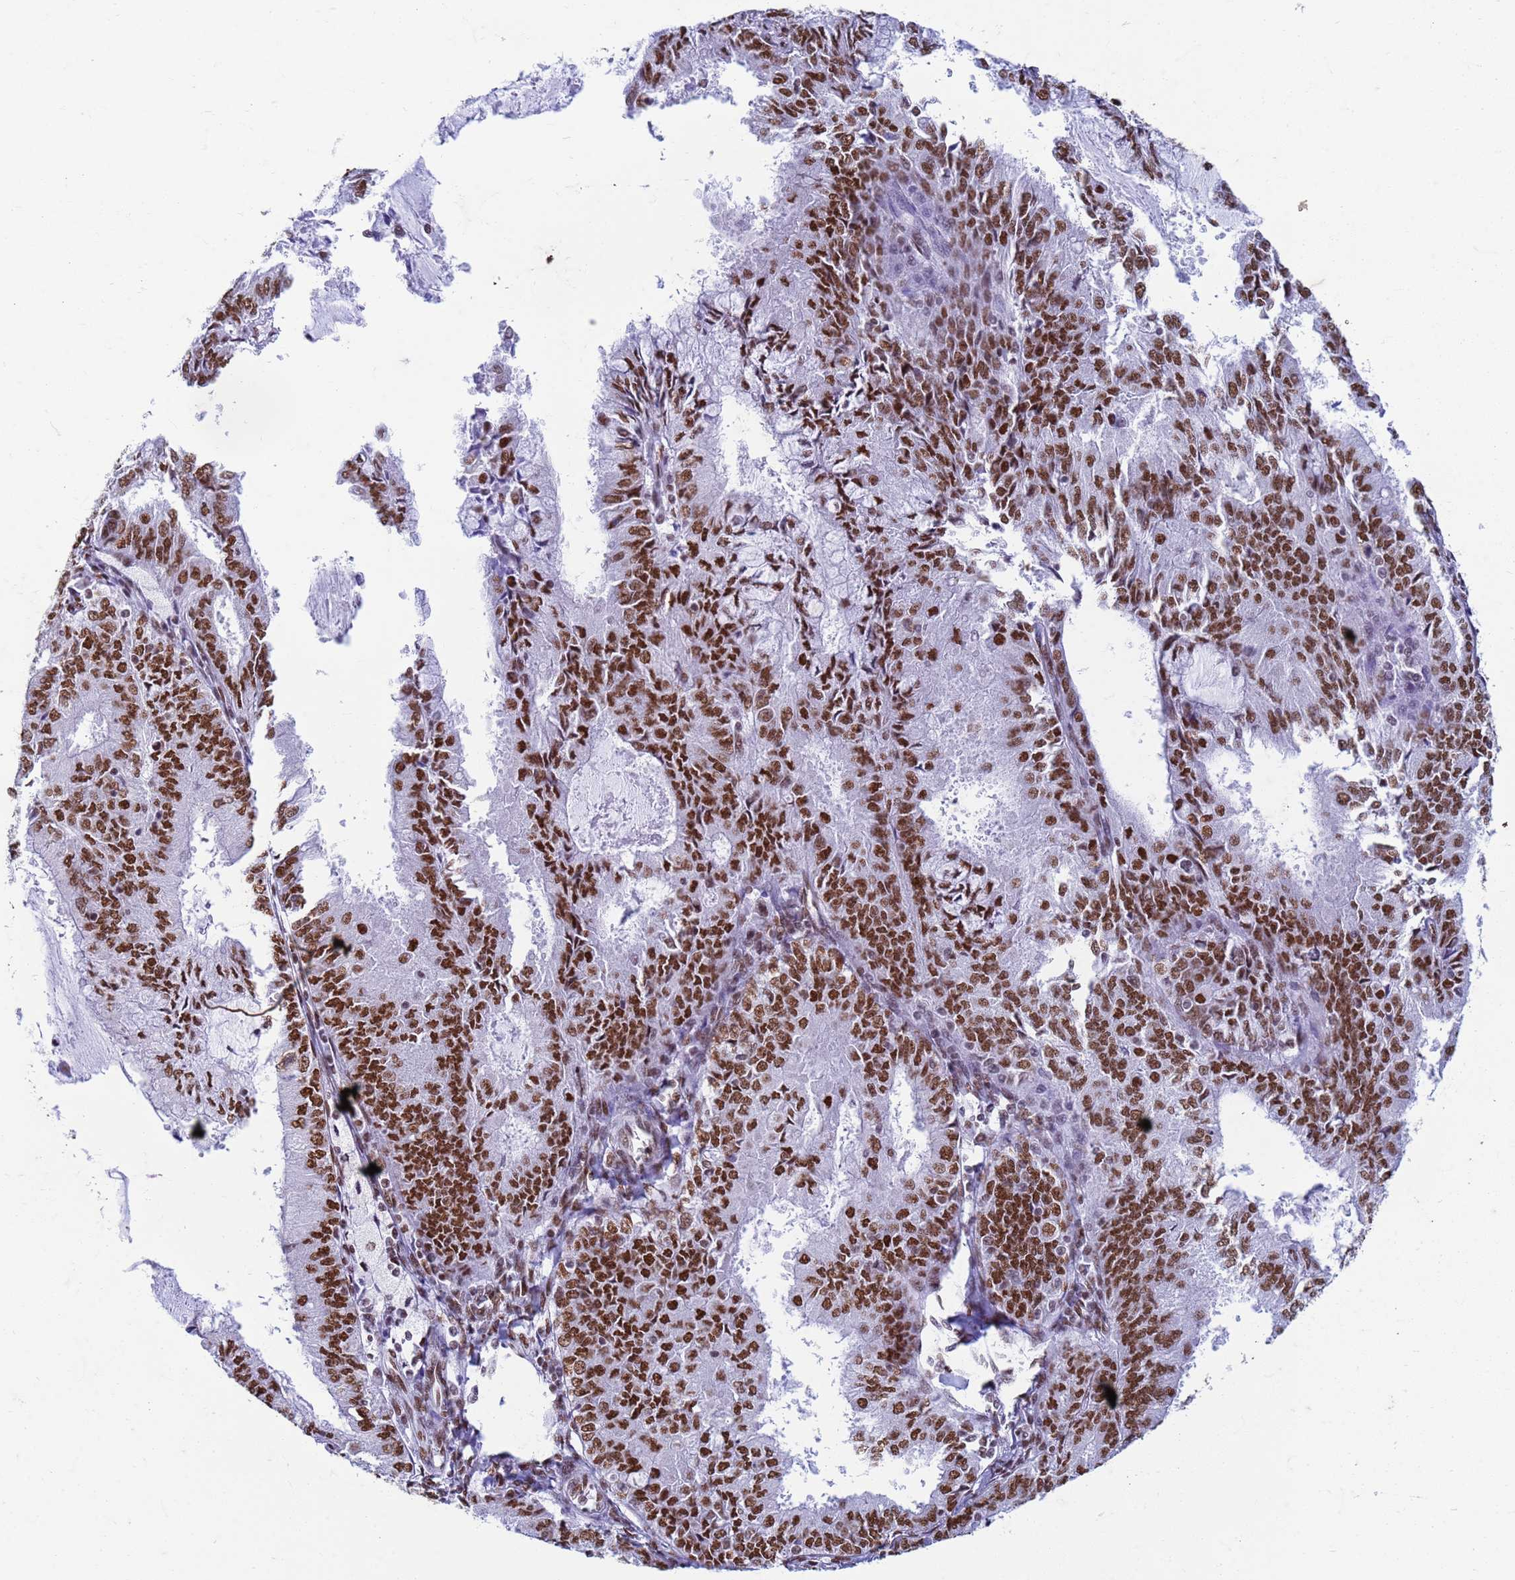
{"staining": {"intensity": "strong", "quantity": ">75%", "location": "nuclear"}, "tissue": "endometrial cancer", "cell_type": "Tumor cells", "image_type": "cancer", "snomed": [{"axis": "morphology", "description": "Adenocarcinoma, NOS"}, {"axis": "topography", "description": "Endometrium"}], "caption": "About >75% of tumor cells in endometrial cancer (adenocarcinoma) reveal strong nuclear protein positivity as visualized by brown immunohistochemical staining.", "gene": "FAM170B", "patient": {"sex": "female", "age": 57}}